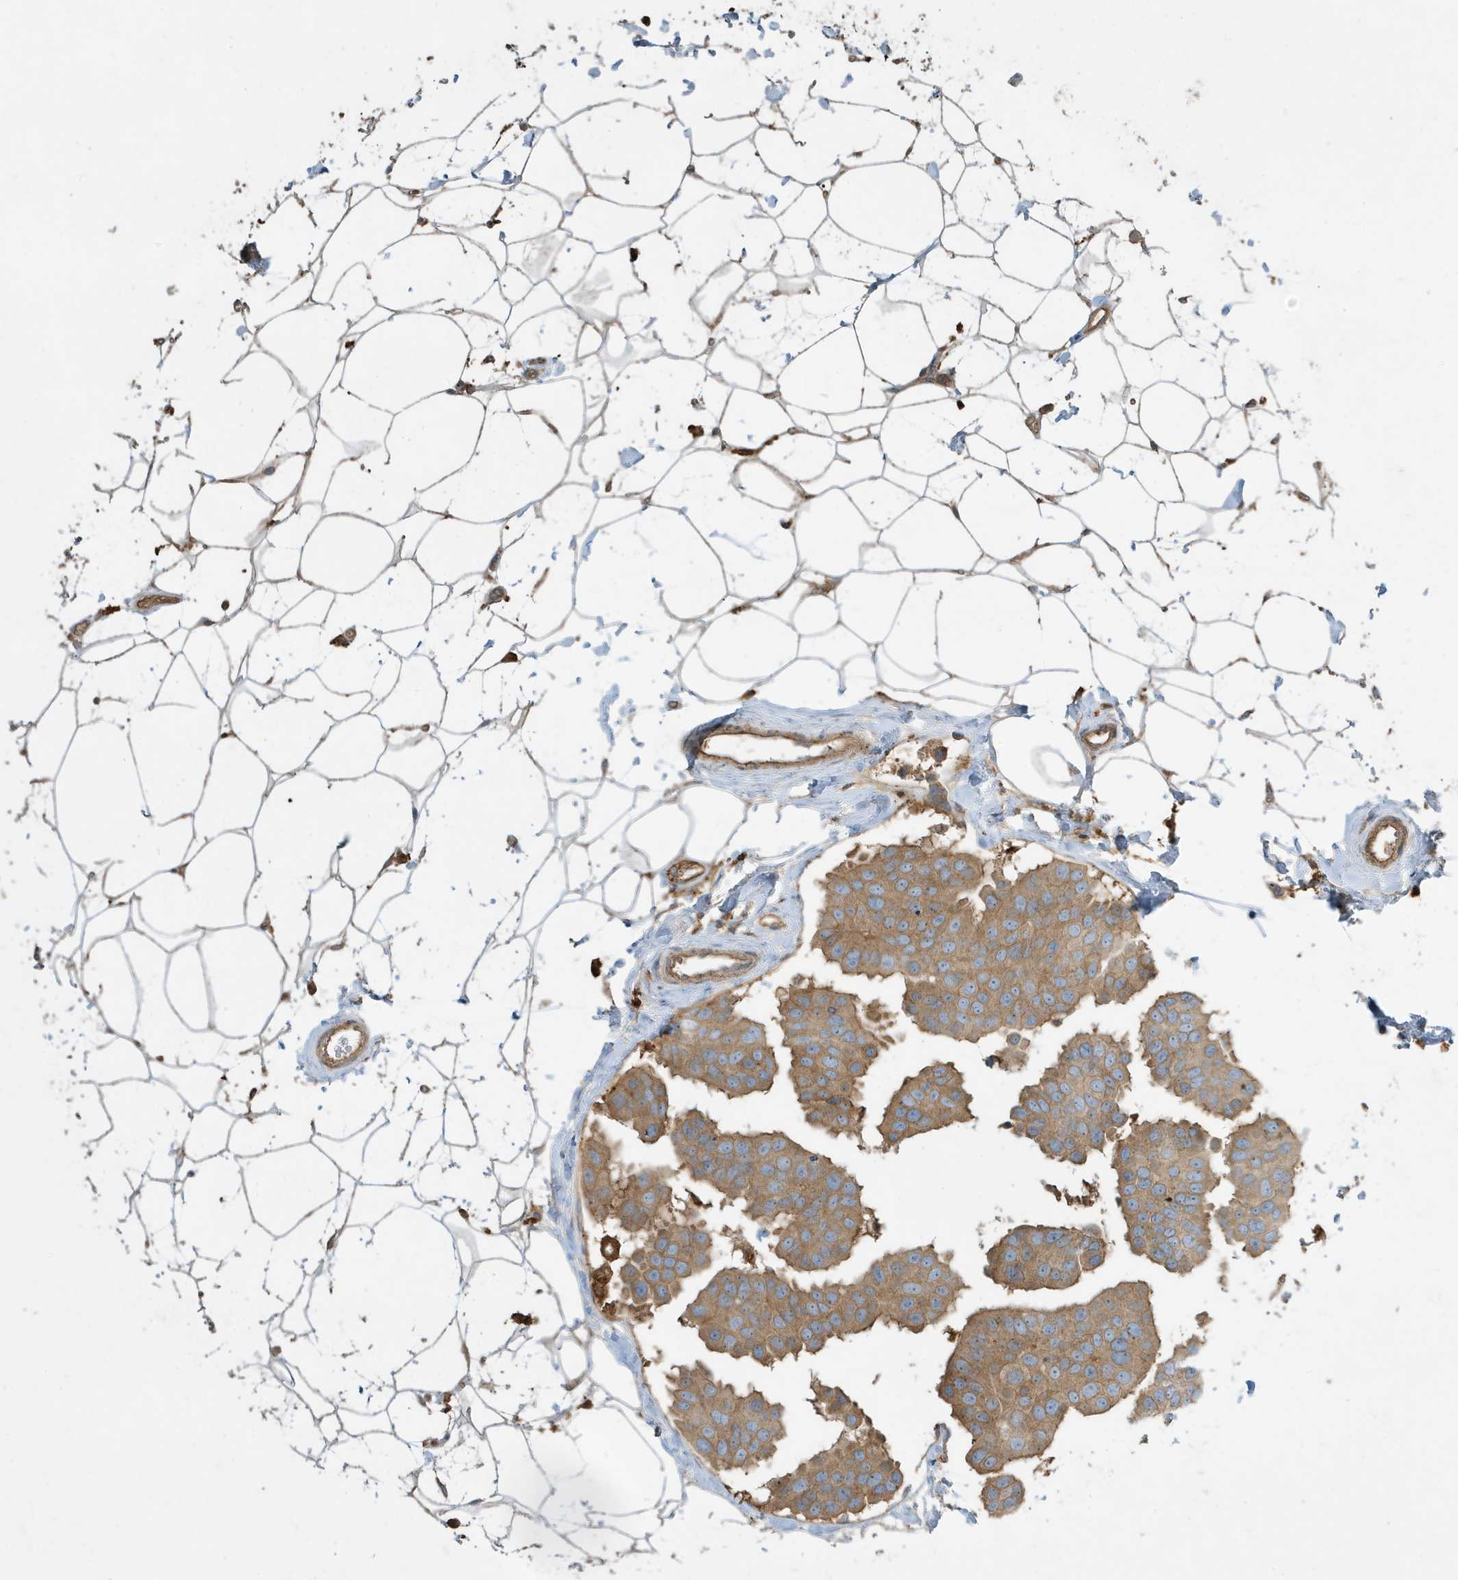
{"staining": {"intensity": "moderate", "quantity": ">75%", "location": "cytoplasmic/membranous"}, "tissue": "breast cancer", "cell_type": "Tumor cells", "image_type": "cancer", "snomed": [{"axis": "morphology", "description": "Normal tissue, NOS"}, {"axis": "morphology", "description": "Duct carcinoma"}, {"axis": "topography", "description": "Breast"}], "caption": "Human breast cancer stained for a protein (brown) displays moderate cytoplasmic/membranous positive expression in approximately >75% of tumor cells.", "gene": "ABTB1", "patient": {"sex": "female", "age": 39}}